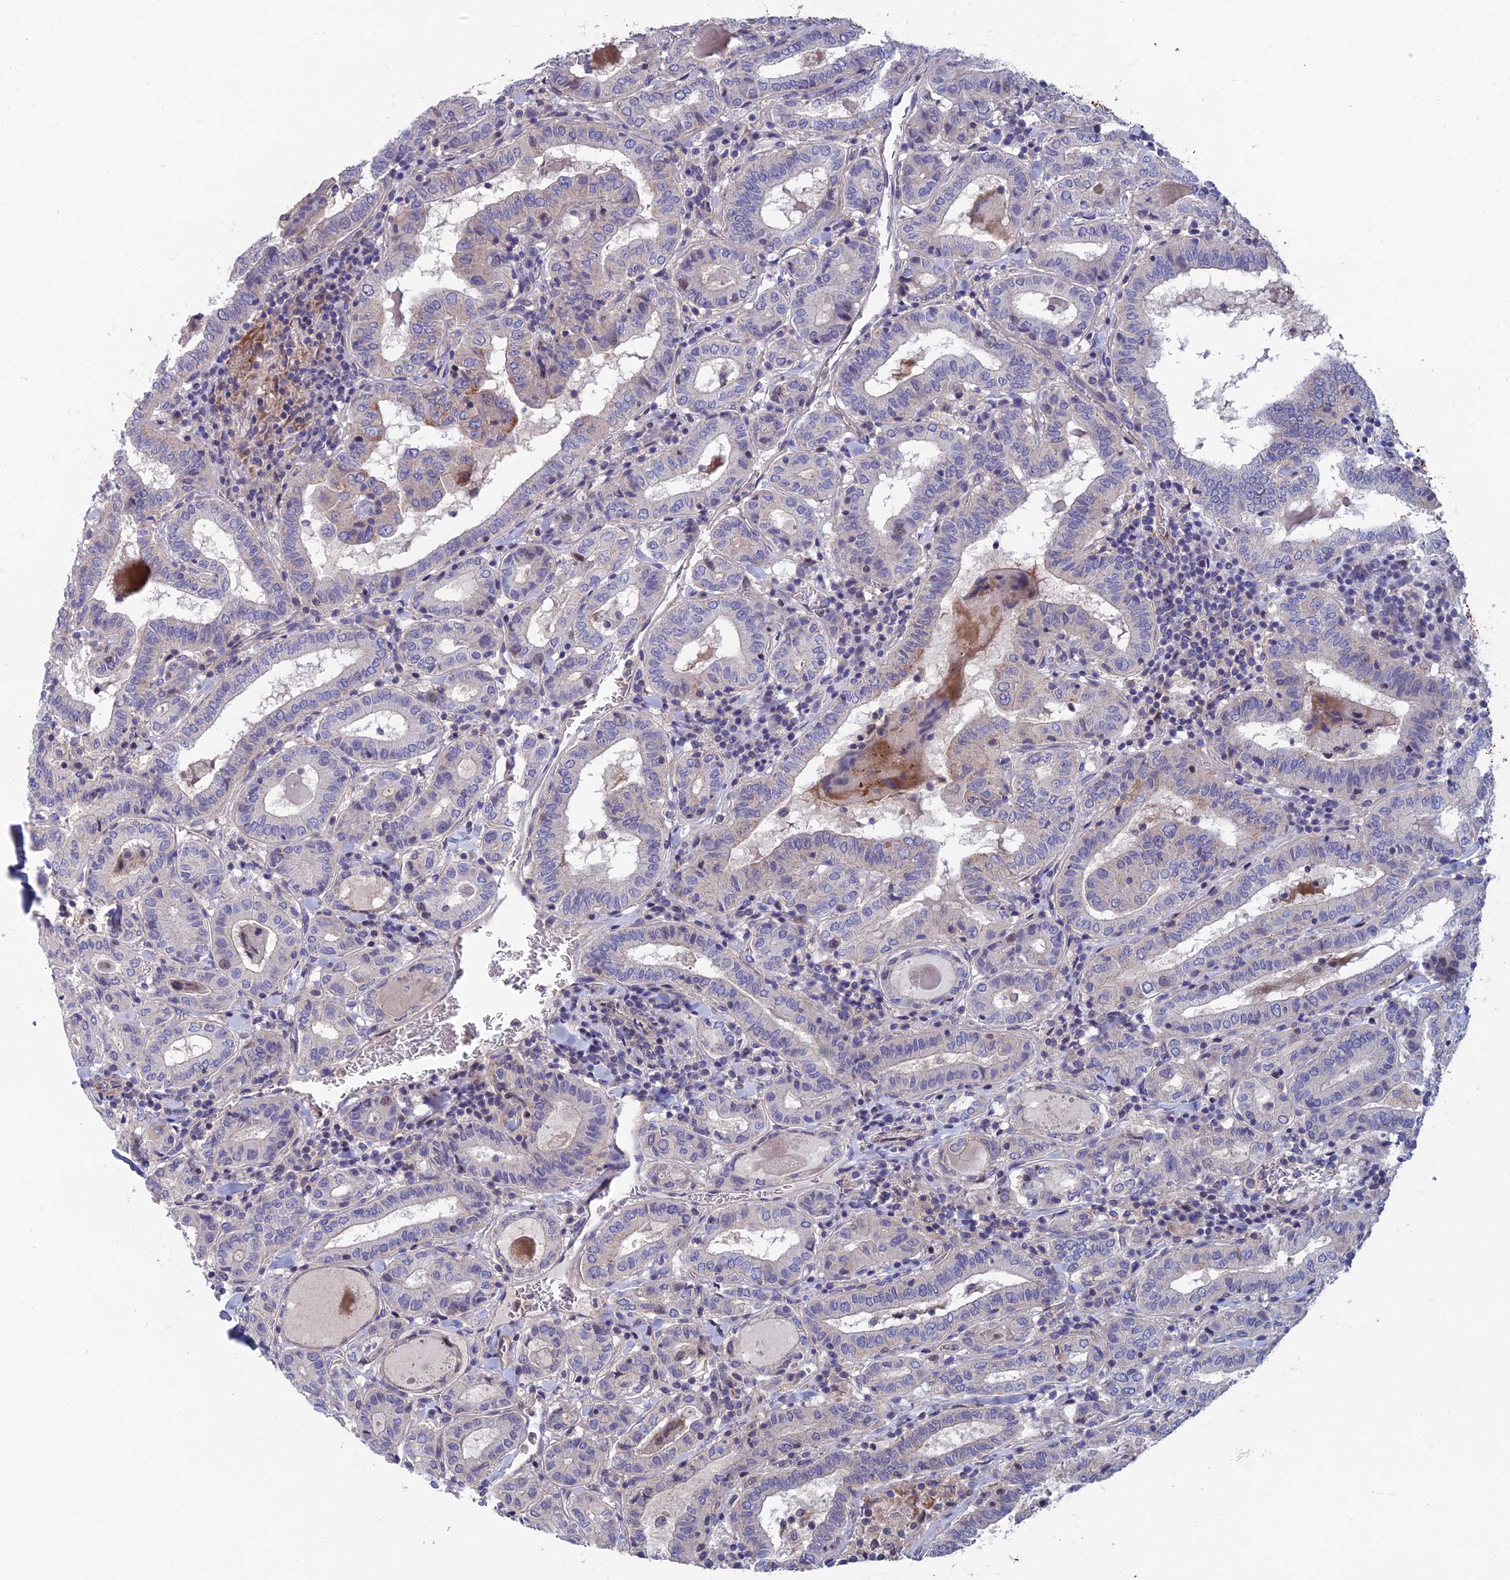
{"staining": {"intensity": "negative", "quantity": "none", "location": "none"}, "tissue": "thyroid cancer", "cell_type": "Tumor cells", "image_type": "cancer", "snomed": [{"axis": "morphology", "description": "Papillary adenocarcinoma, NOS"}, {"axis": "topography", "description": "Thyroid gland"}], "caption": "Immunohistochemical staining of papillary adenocarcinoma (thyroid) reveals no significant staining in tumor cells.", "gene": "USP37", "patient": {"sex": "female", "age": 72}}